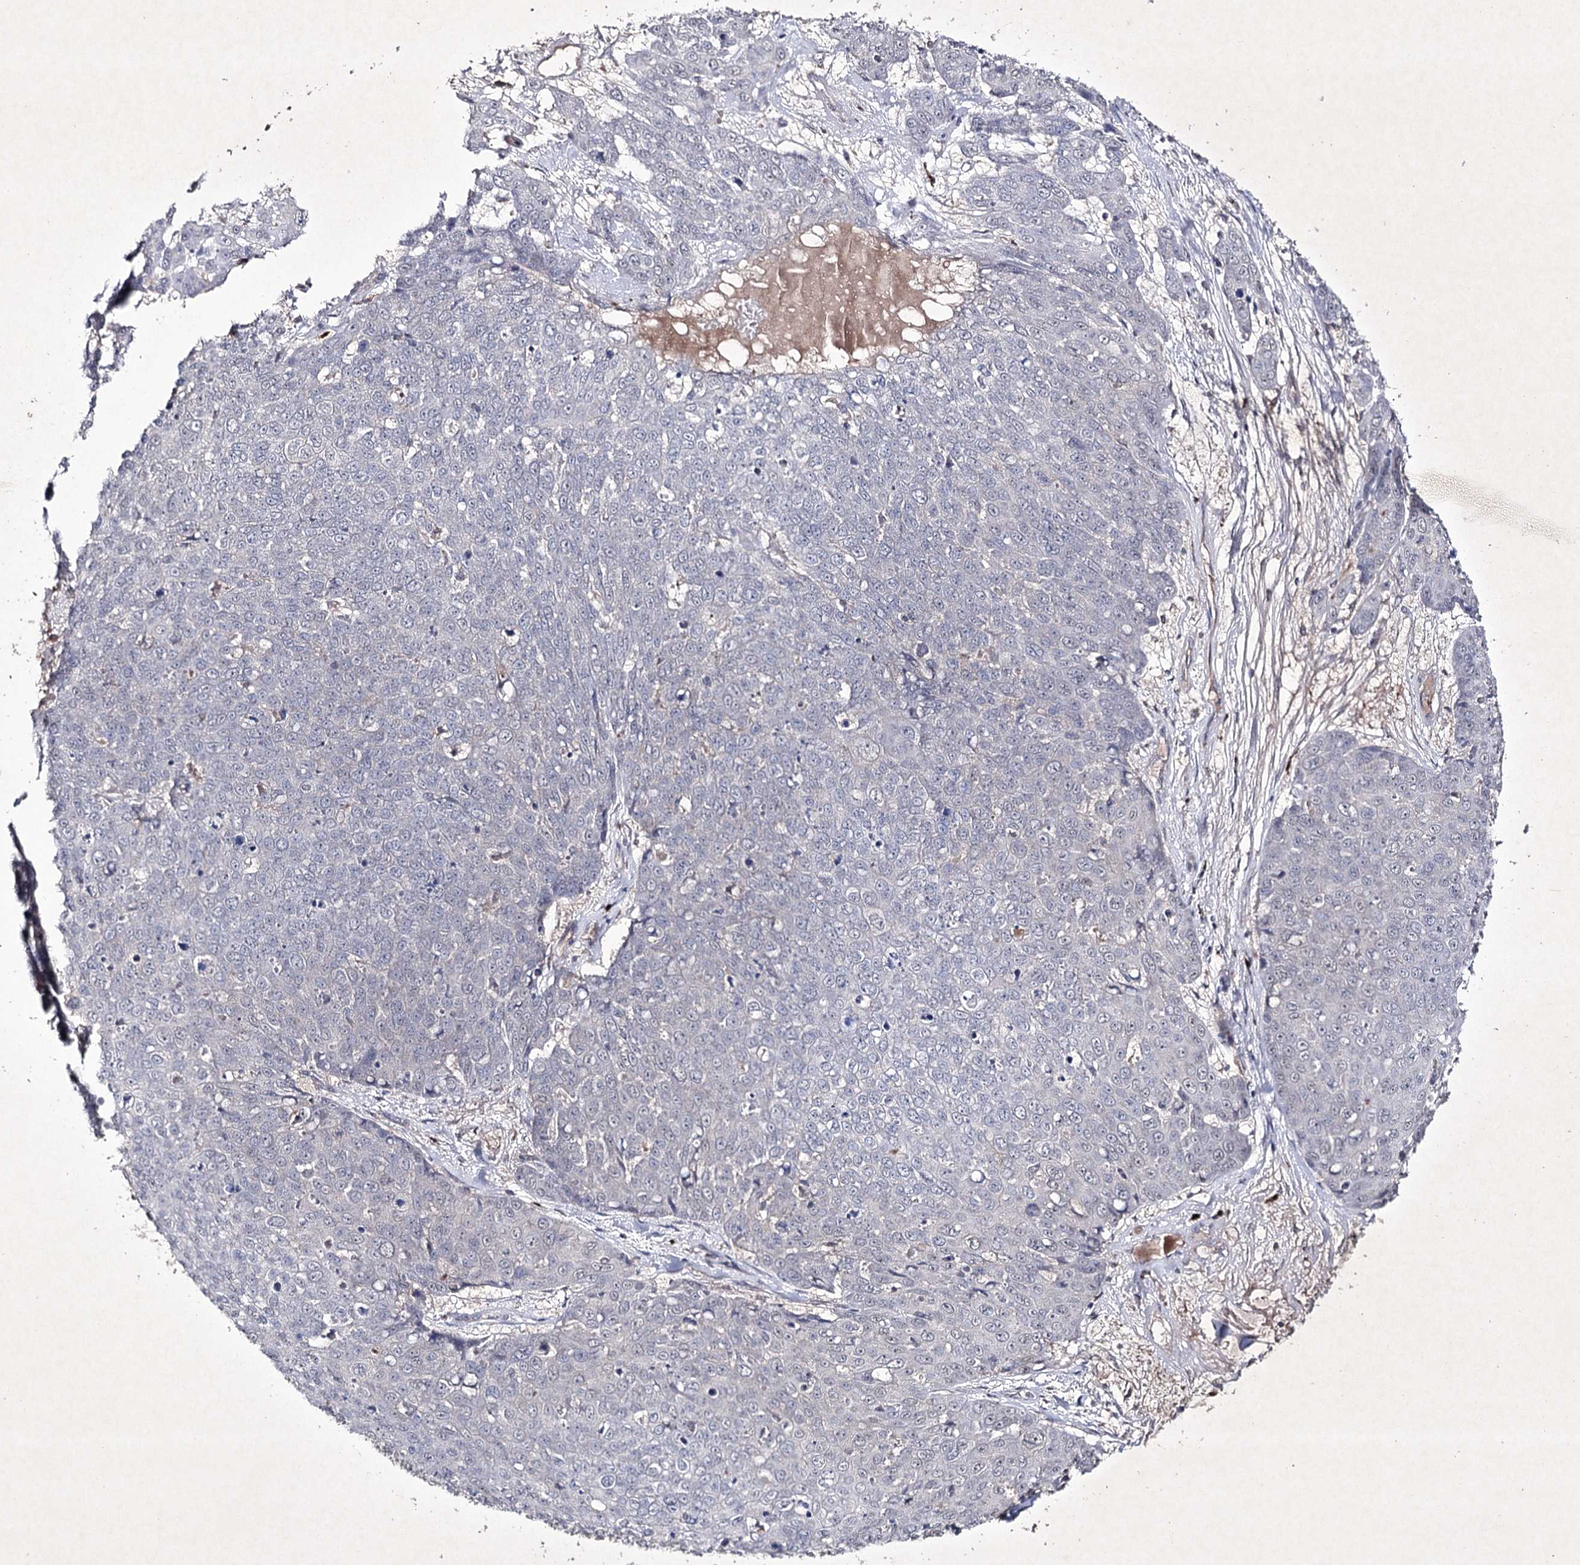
{"staining": {"intensity": "negative", "quantity": "none", "location": "none"}, "tissue": "skin cancer", "cell_type": "Tumor cells", "image_type": "cancer", "snomed": [{"axis": "morphology", "description": "Squamous cell carcinoma, NOS"}, {"axis": "topography", "description": "Skin"}], "caption": "IHC photomicrograph of neoplastic tissue: squamous cell carcinoma (skin) stained with DAB shows no significant protein positivity in tumor cells.", "gene": "SEMA4G", "patient": {"sex": "male", "age": 71}}